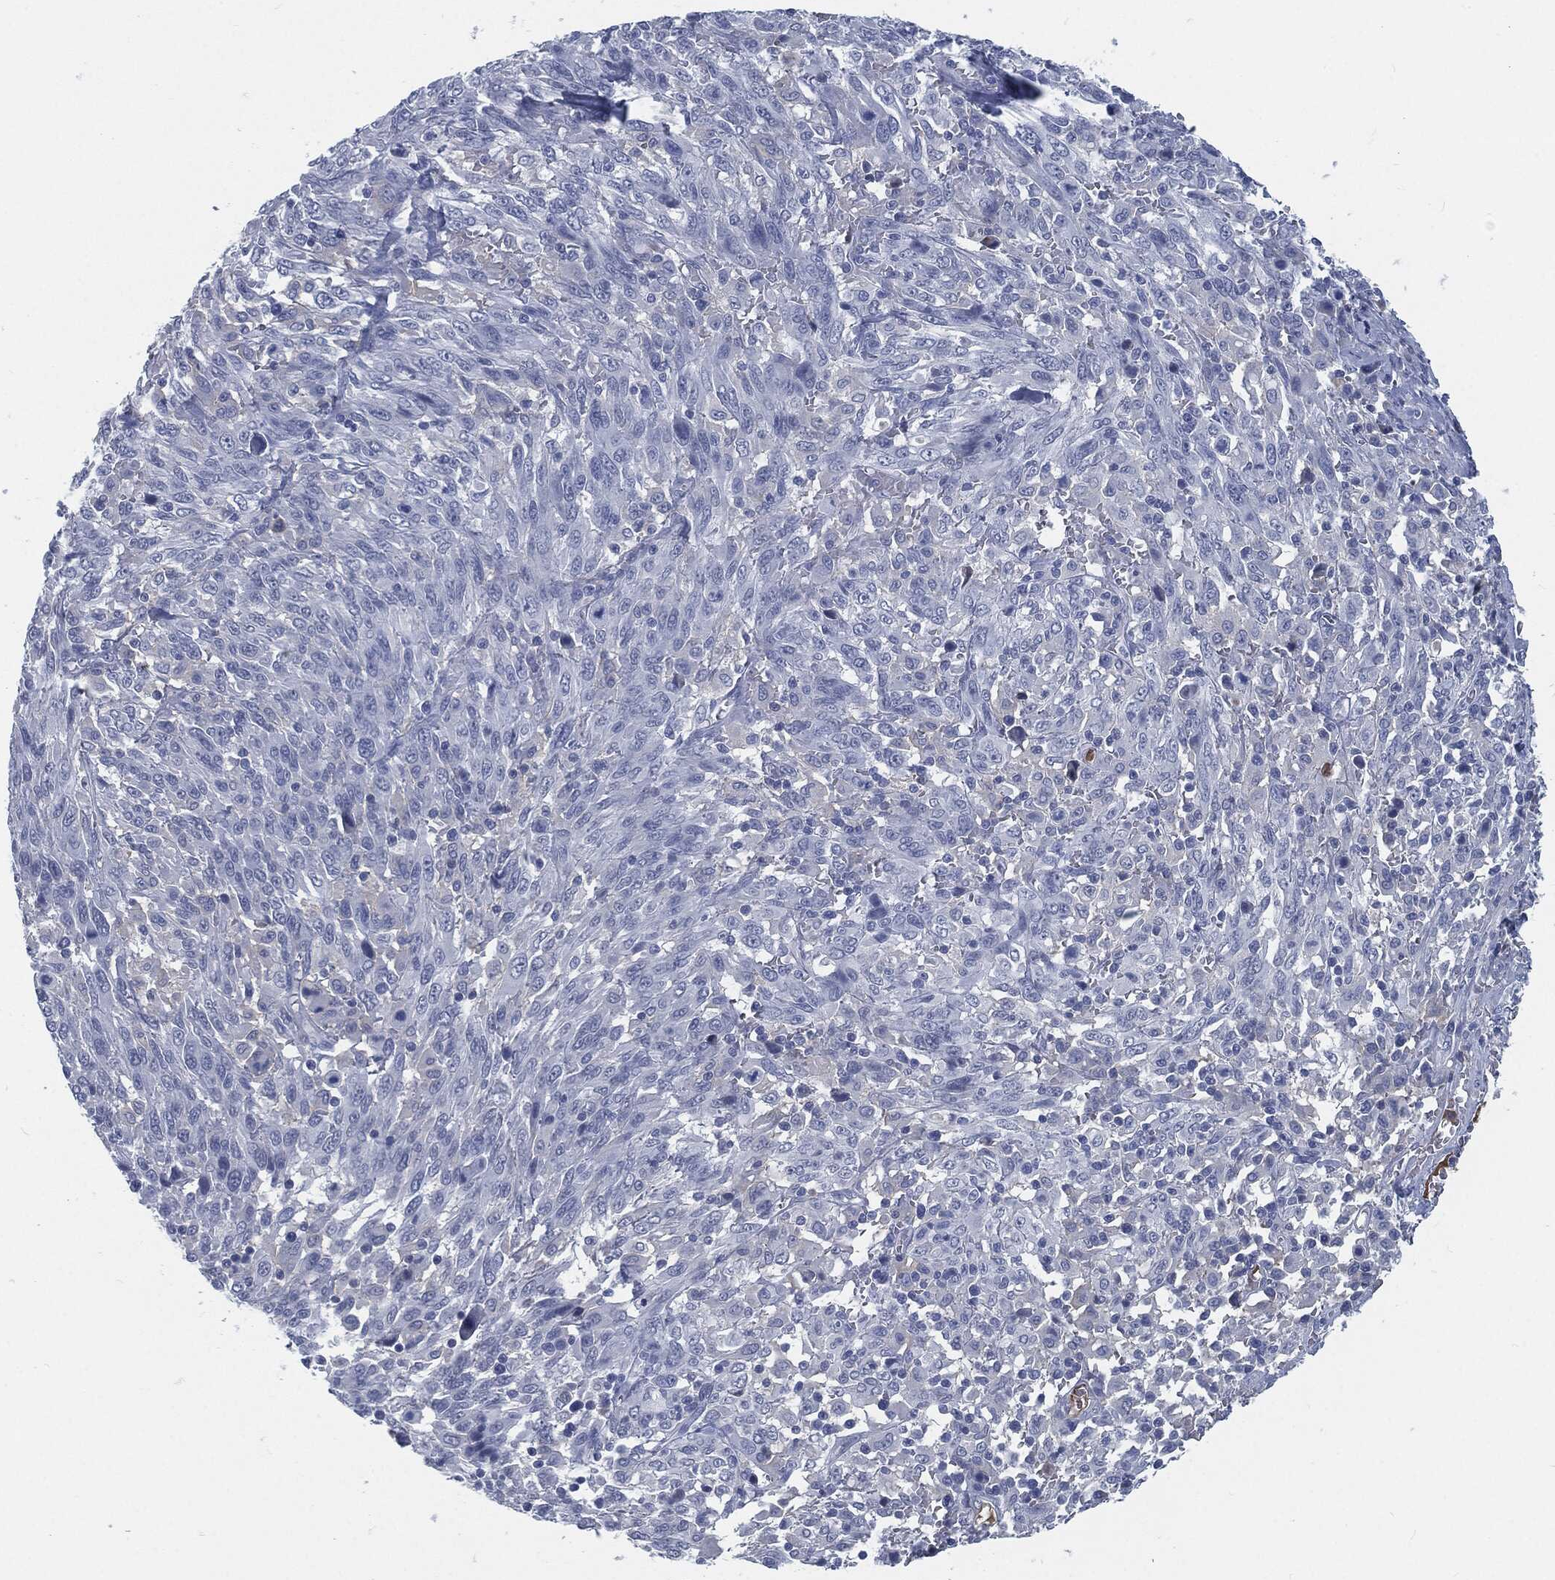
{"staining": {"intensity": "negative", "quantity": "none", "location": "none"}, "tissue": "melanoma", "cell_type": "Tumor cells", "image_type": "cancer", "snomed": [{"axis": "morphology", "description": "Malignant melanoma, NOS"}, {"axis": "topography", "description": "Skin"}], "caption": "Tumor cells show no significant protein staining in malignant melanoma.", "gene": "MST1", "patient": {"sex": "female", "age": 91}}